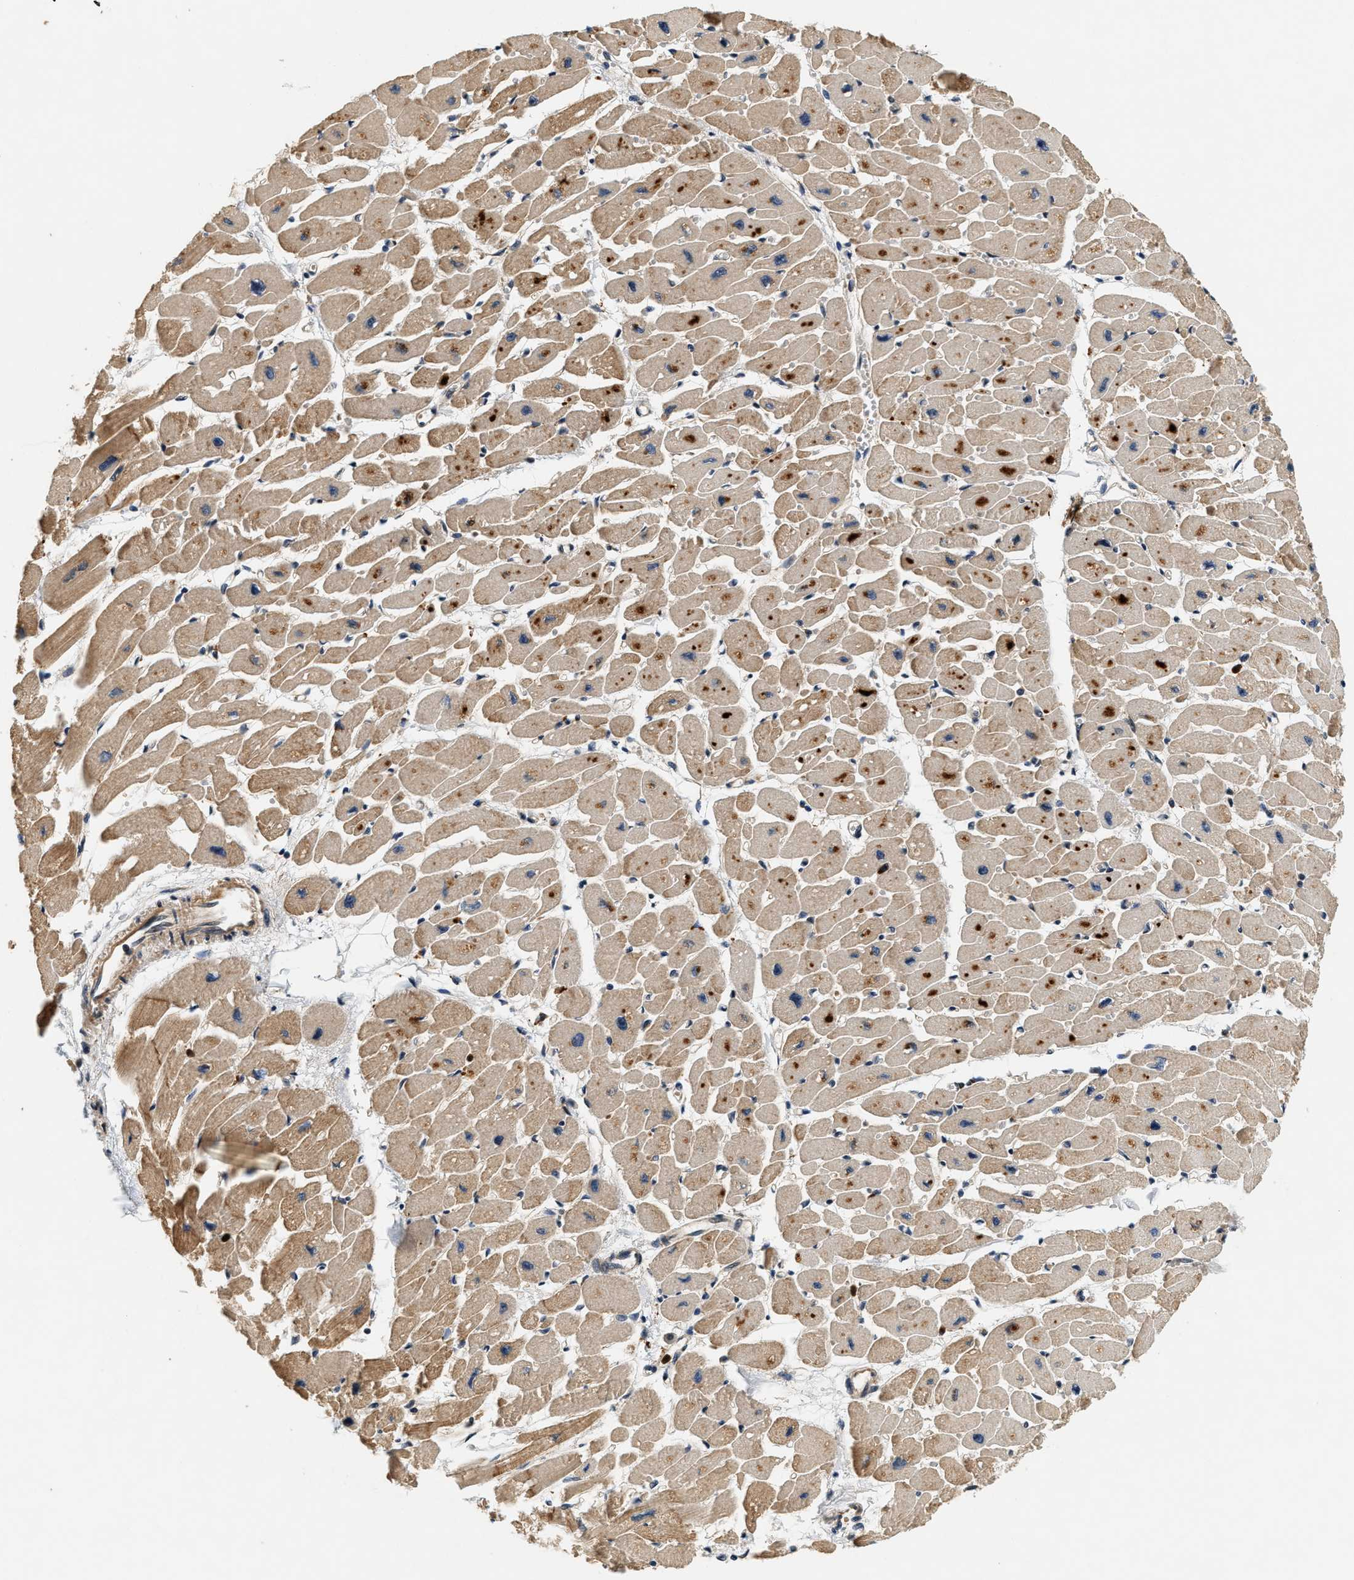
{"staining": {"intensity": "moderate", "quantity": ">75%", "location": "cytoplasmic/membranous"}, "tissue": "heart muscle", "cell_type": "Cardiomyocytes", "image_type": "normal", "snomed": [{"axis": "morphology", "description": "Normal tissue, NOS"}, {"axis": "topography", "description": "Heart"}], "caption": "This histopathology image exhibits benign heart muscle stained with IHC to label a protein in brown. The cytoplasmic/membranous of cardiomyocytes show moderate positivity for the protein. Nuclei are counter-stained blue.", "gene": "SAMD9", "patient": {"sex": "female", "age": 54}}